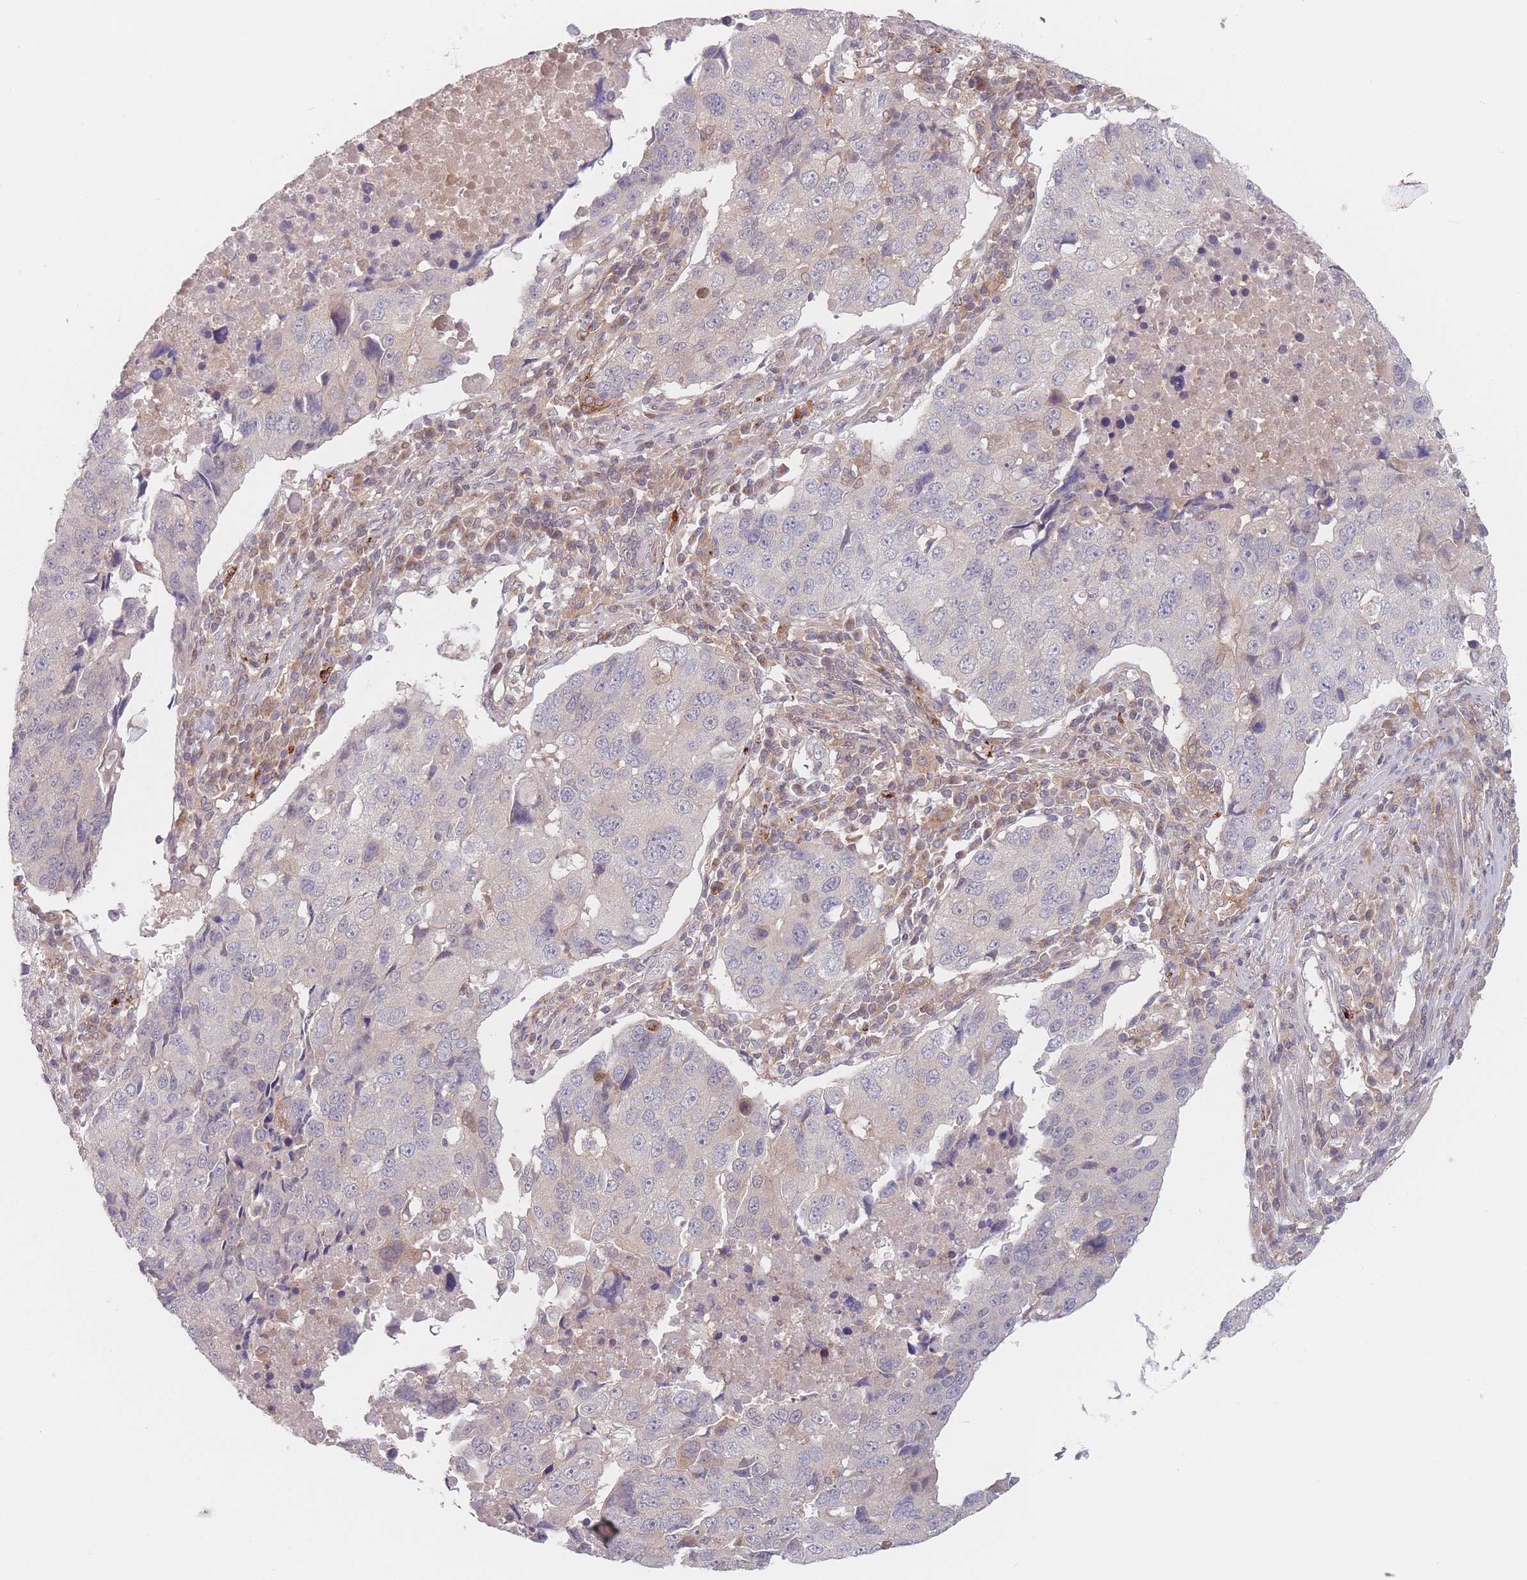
{"staining": {"intensity": "negative", "quantity": "none", "location": "none"}, "tissue": "lung cancer", "cell_type": "Tumor cells", "image_type": "cancer", "snomed": [{"axis": "morphology", "description": "Squamous cell carcinoma, NOS"}, {"axis": "topography", "description": "Lung"}], "caption": "The photomicrograph shows no significant expression in tumor cells of lung cancer.", "gene": "PPM1A", "patient": {"sex": "female", "age": 66}}